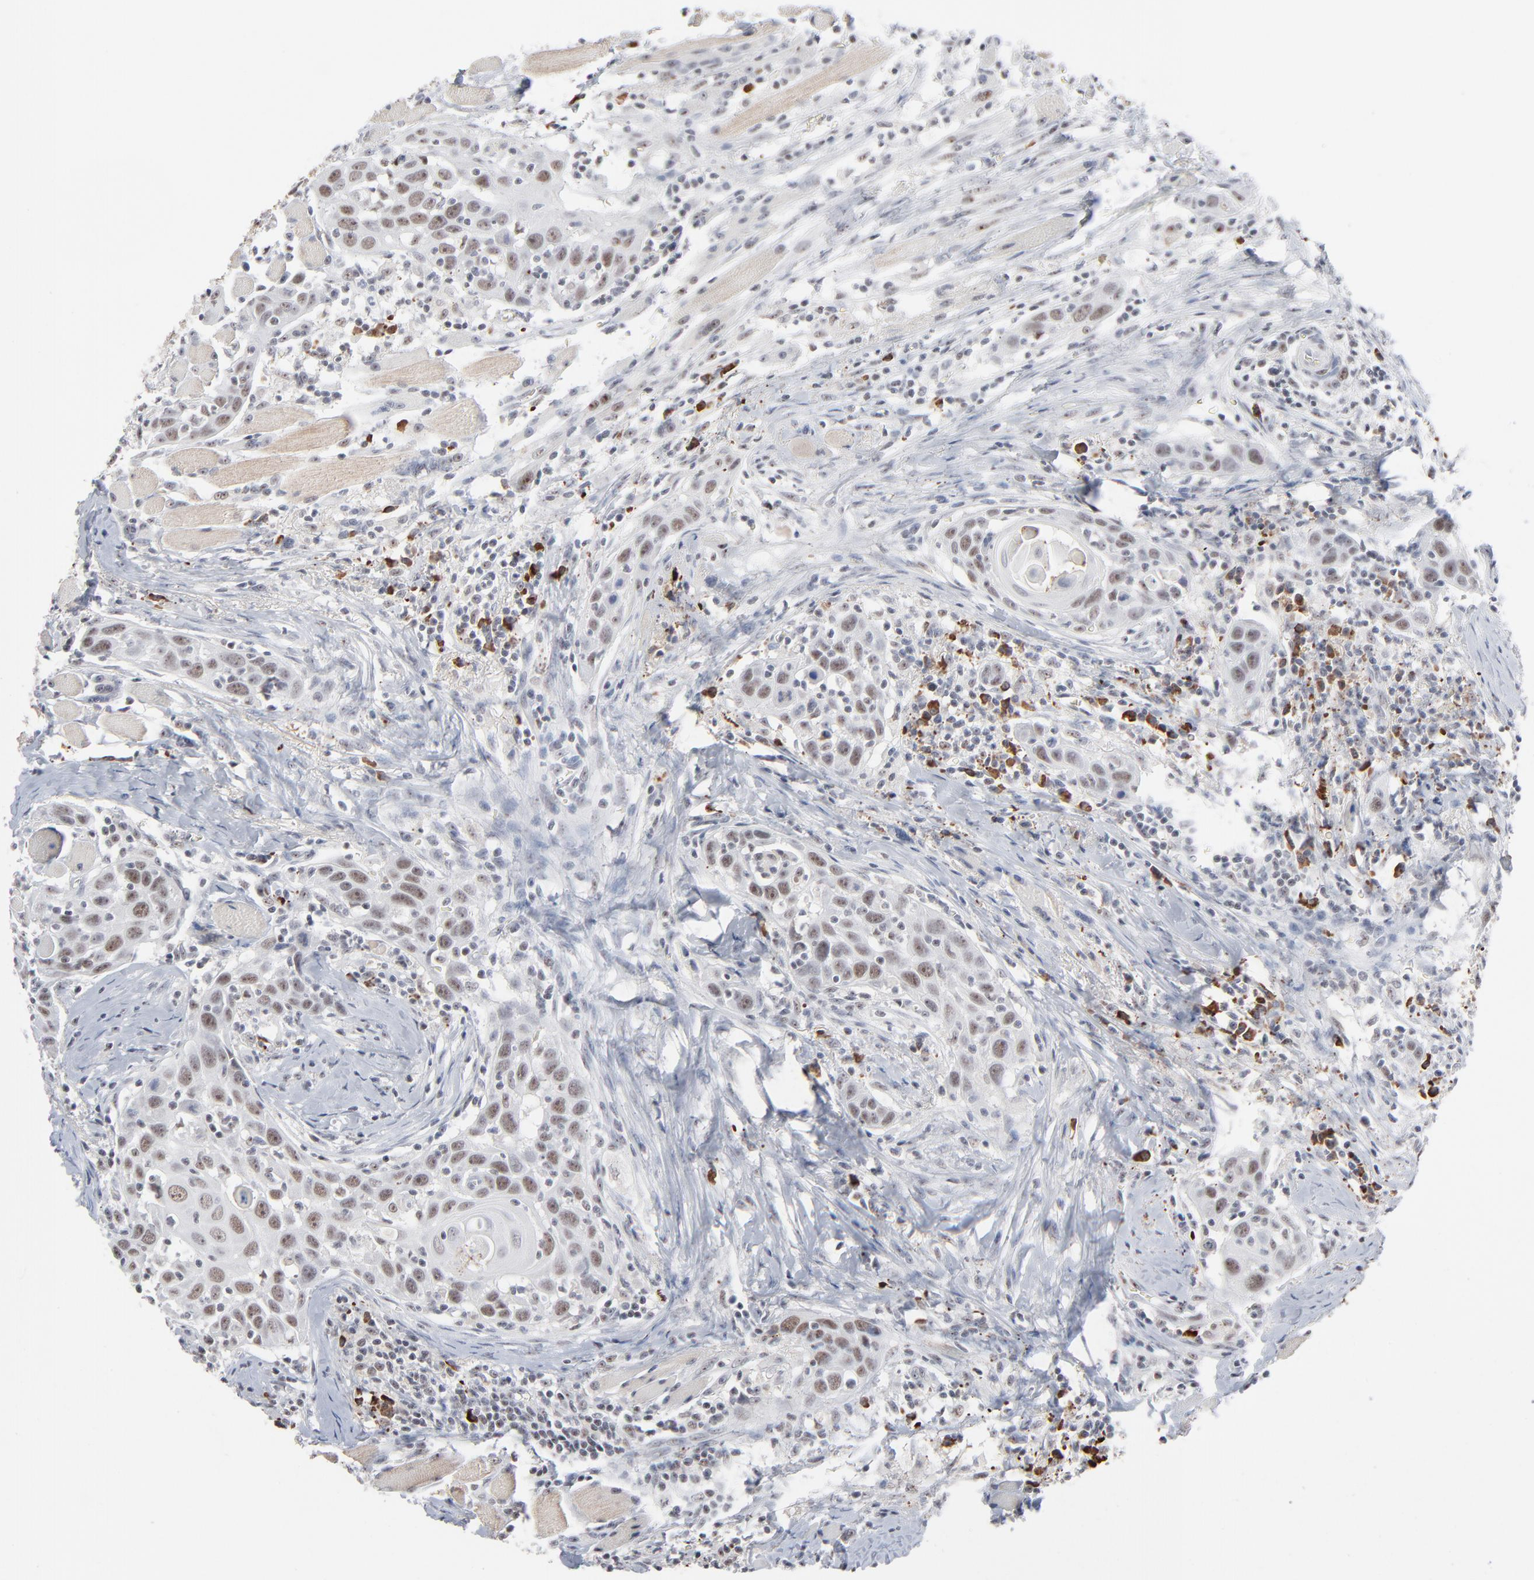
{"staining": {"intensity": "moderate", "quantity": ">75%", "location": "nuclear"}, "tissue": "head and neck cancer", "cell_type": "Tumor cells", "image_type": "cancer", "snomed": [{"axis": "morphology", "description": "Squamous cell carcinoma, NOS"}, {"axis": "topography", "description": "Oral tissue"}, {"axis": "topography", "description": "Head-Neck"}], "caption": "A brown stain labels moderate nuclear expression of a protein in human head and neck cancer tumor cells. The staining was performed using DAB (3,3'-diaminobenzidine) to visualize the protein expression in brown, while the nuclei were stained in blue with hematoxylin (Magnification: 20x).", "gene": "MPHOSPH6", "patient": {"sex": "female", "age": 50}}